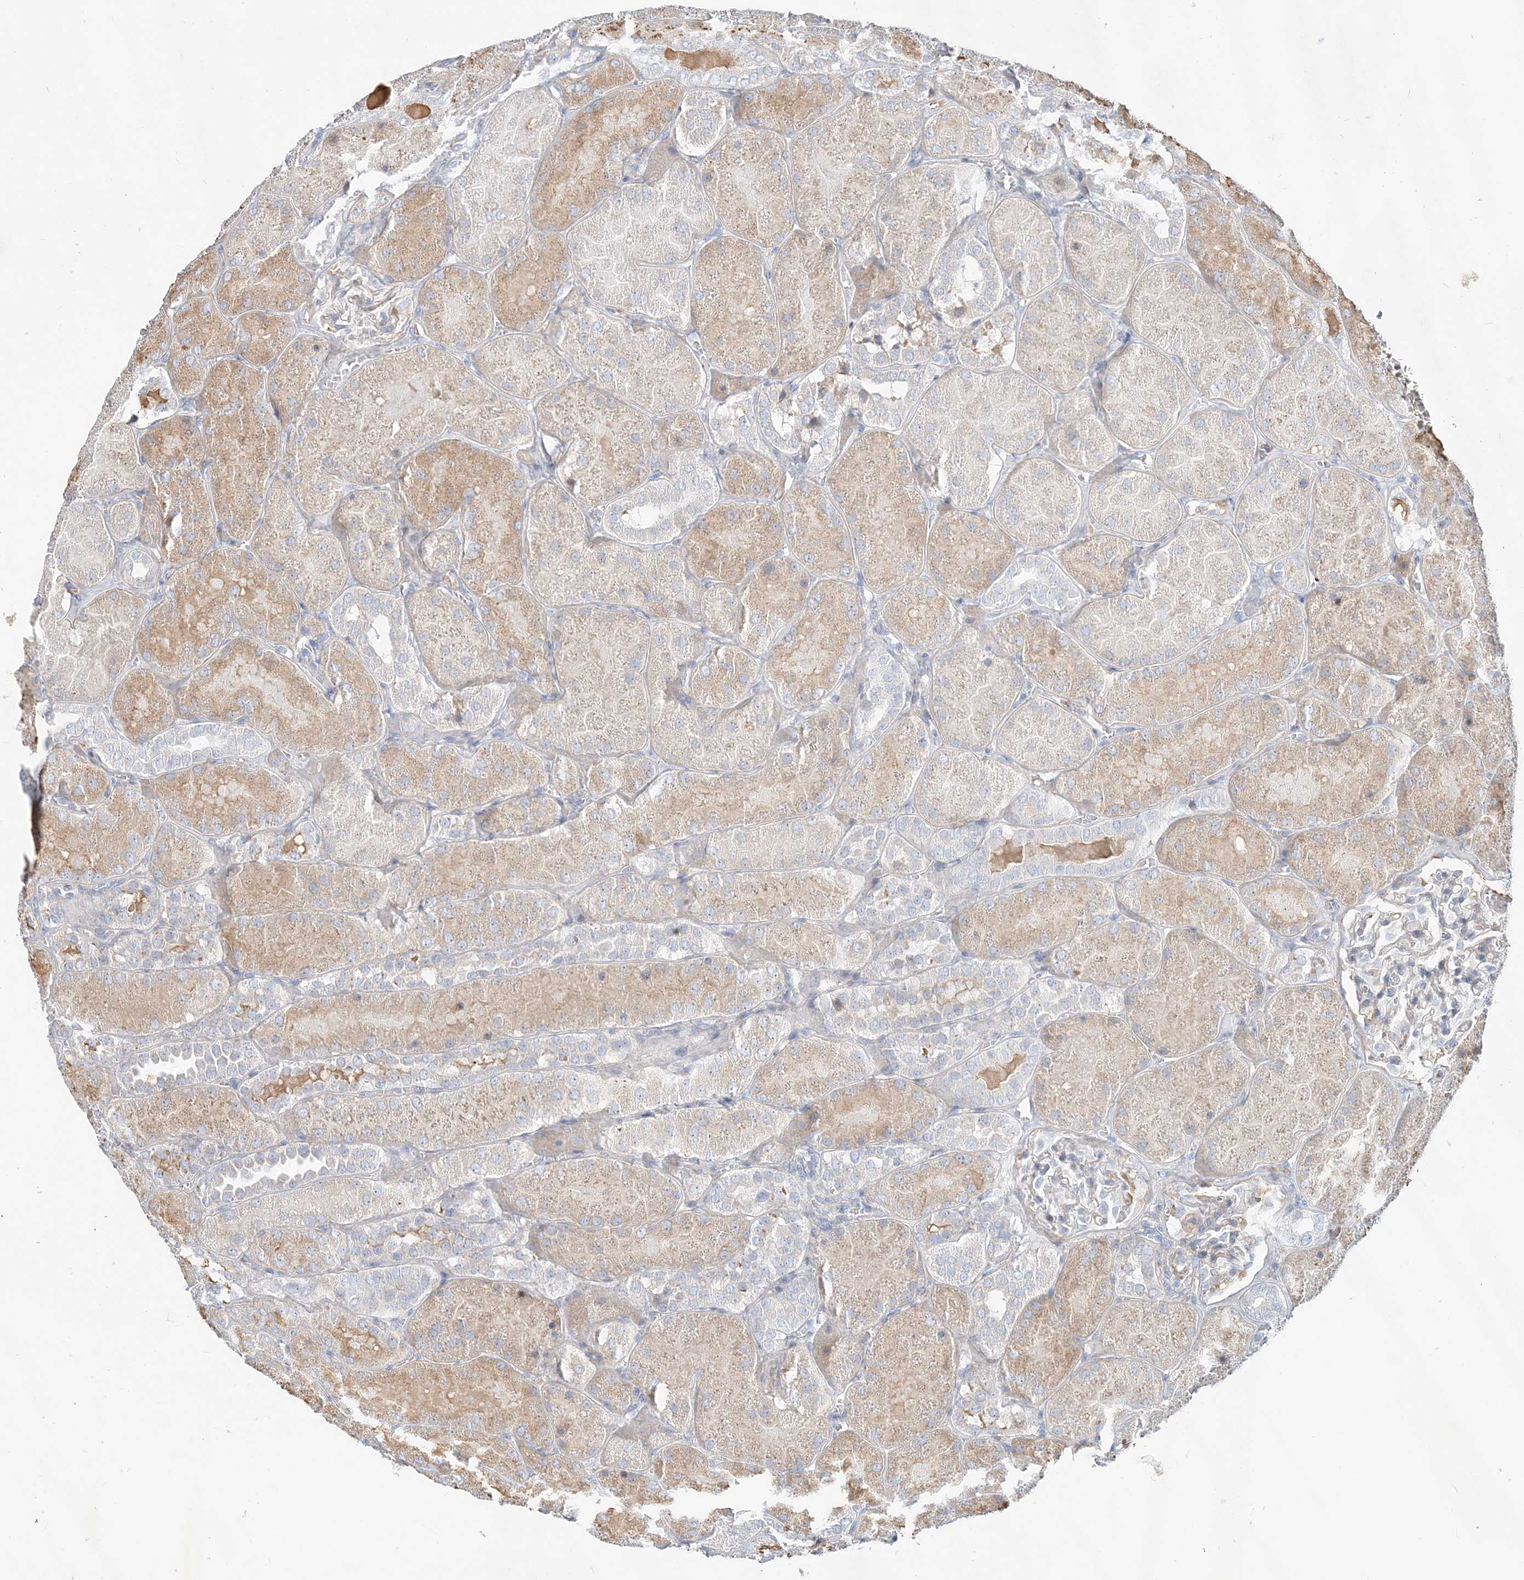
{"staining": {"intensity": "negative", "quantity": "none", "location": "none"}, "tissue": "kidney", "cell_type": "Cells in glomeruli", "image_type": "normal", "snomed": [{"axis": "morphology", "description": "Normal tissue, NOS"}, {"axis": "topography", "description": "Kidney"}], "caption": "Immunohistochemistry micrograph of normal kidney: human kidney stained with DAB demonstrates no significant protein positivity in cells in glomeruli.", "gene": "DNAH5", "patient": {"sex": "male", "age": 28}}